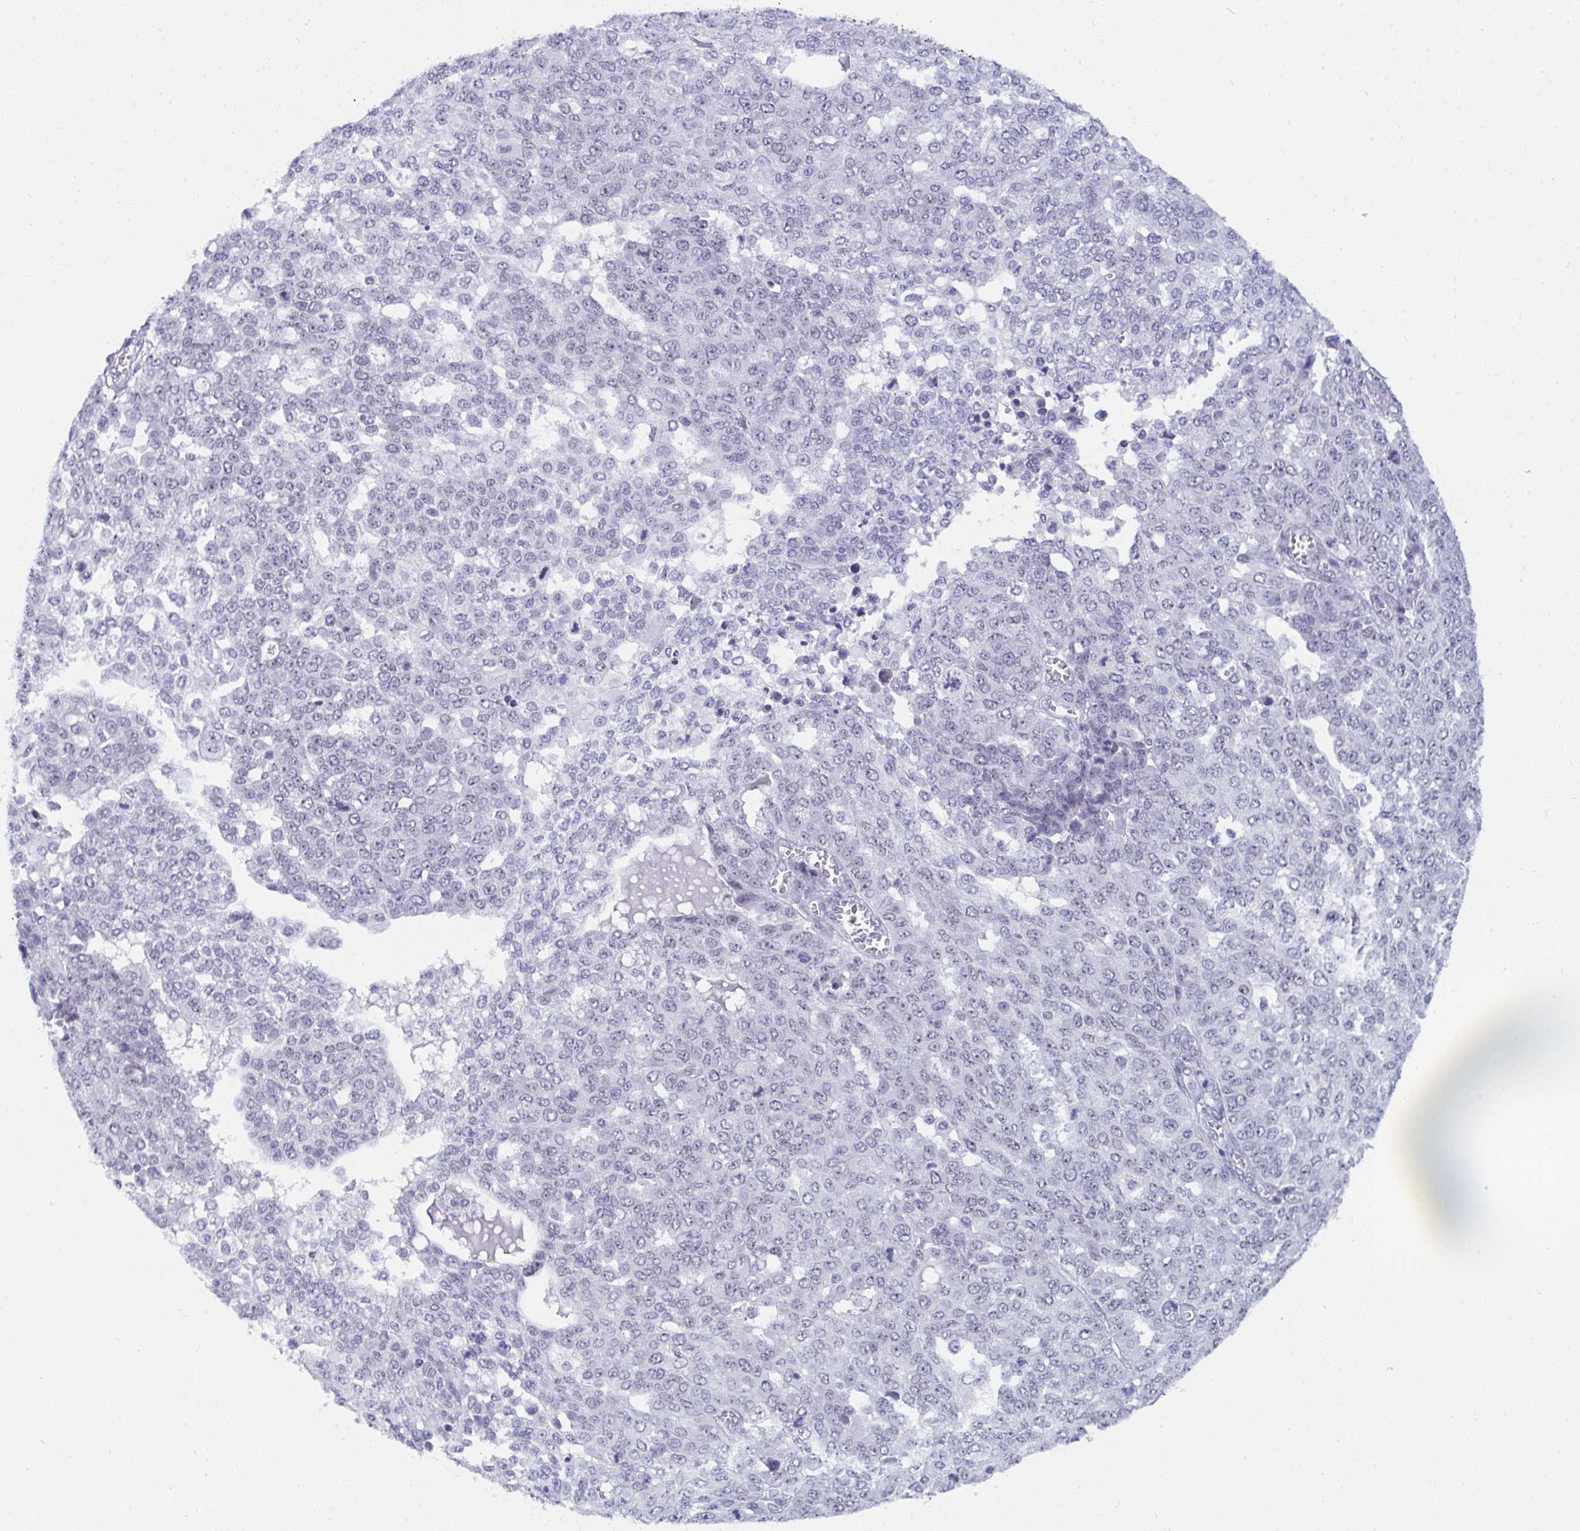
{"staining": {"intensity": "negative", "quantity": "none", "location": "none"}, "tissue": "ovarian cancer", "cell_type": "Tumor cells", "image_type": "cancer", "snomed": [{"axis": "morphology", "description": "Cystadenocarcinoma, serous, NOS"}, {"axis": "topography", "description": "Soft tissue"}, {"axis": "topography", "description": "Ovary"}], "caption": "DAB immunohistochemical staining of human ovarian serous cystadenocarcinoma demonstrates no significant positivity in tumor cells.", "gene": "CDK13", "patient": {"sex": "female", "age": 57}}